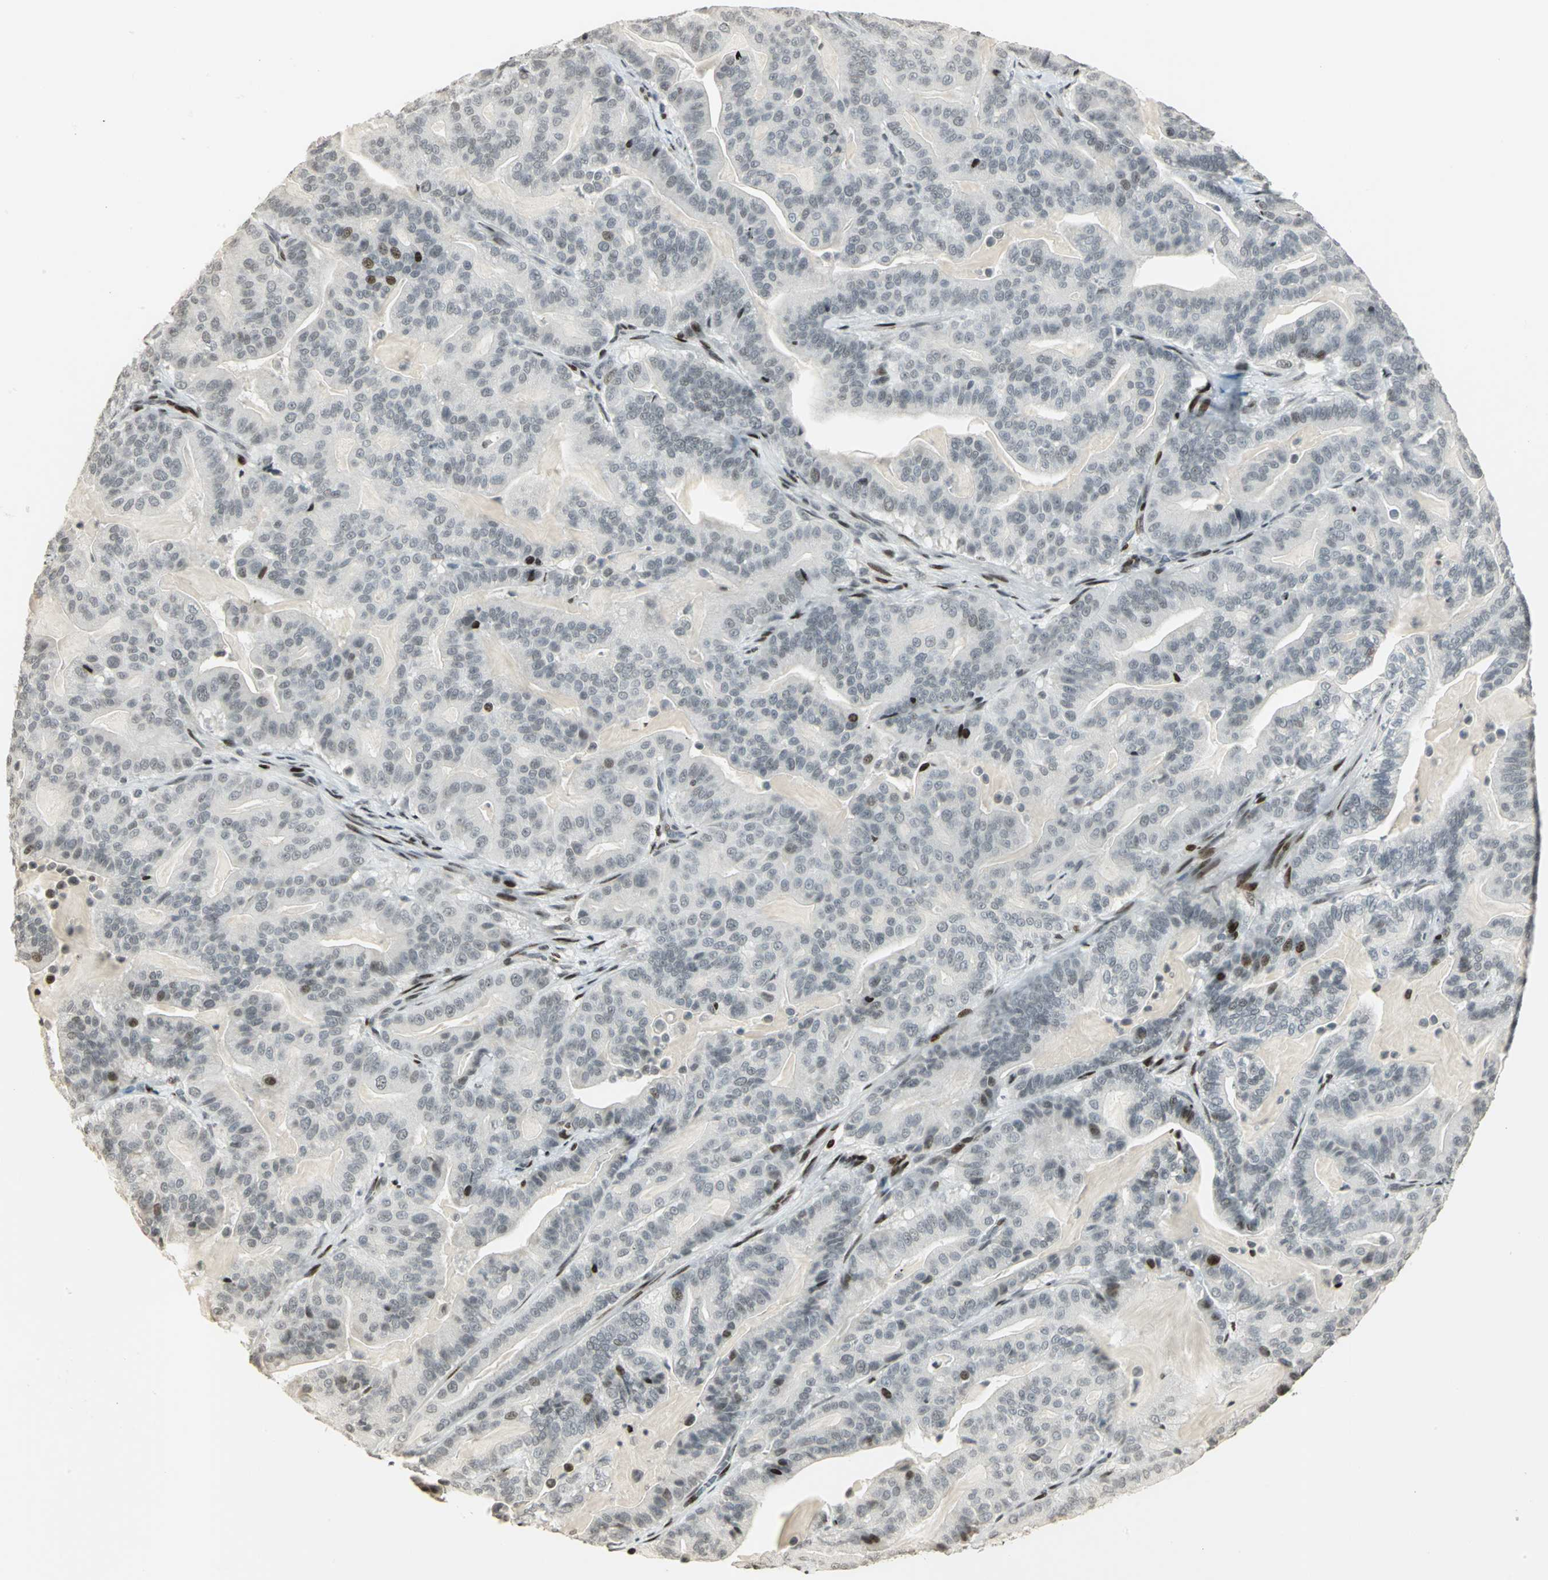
{"staining": {"intensity": "moderate", "quantity": "<25%", "location": "nuclear"}, "tissue": "pancreatic cancer", "cell_type": "Tumor cells", "image_type": "cancer", "snomed": [{"axis": "morphology", "description": "Adenocarcinoma, NOS"}, {"axis": "topography", "description": "Pancreas"}], "caption": "This image reveals IHC staining of pancreatic cancer, with low moderate nuclear expression in approximately <25% of tumor cells.", "gene": "KDM1A", "patient": {"sex": "male", "age": 63}}